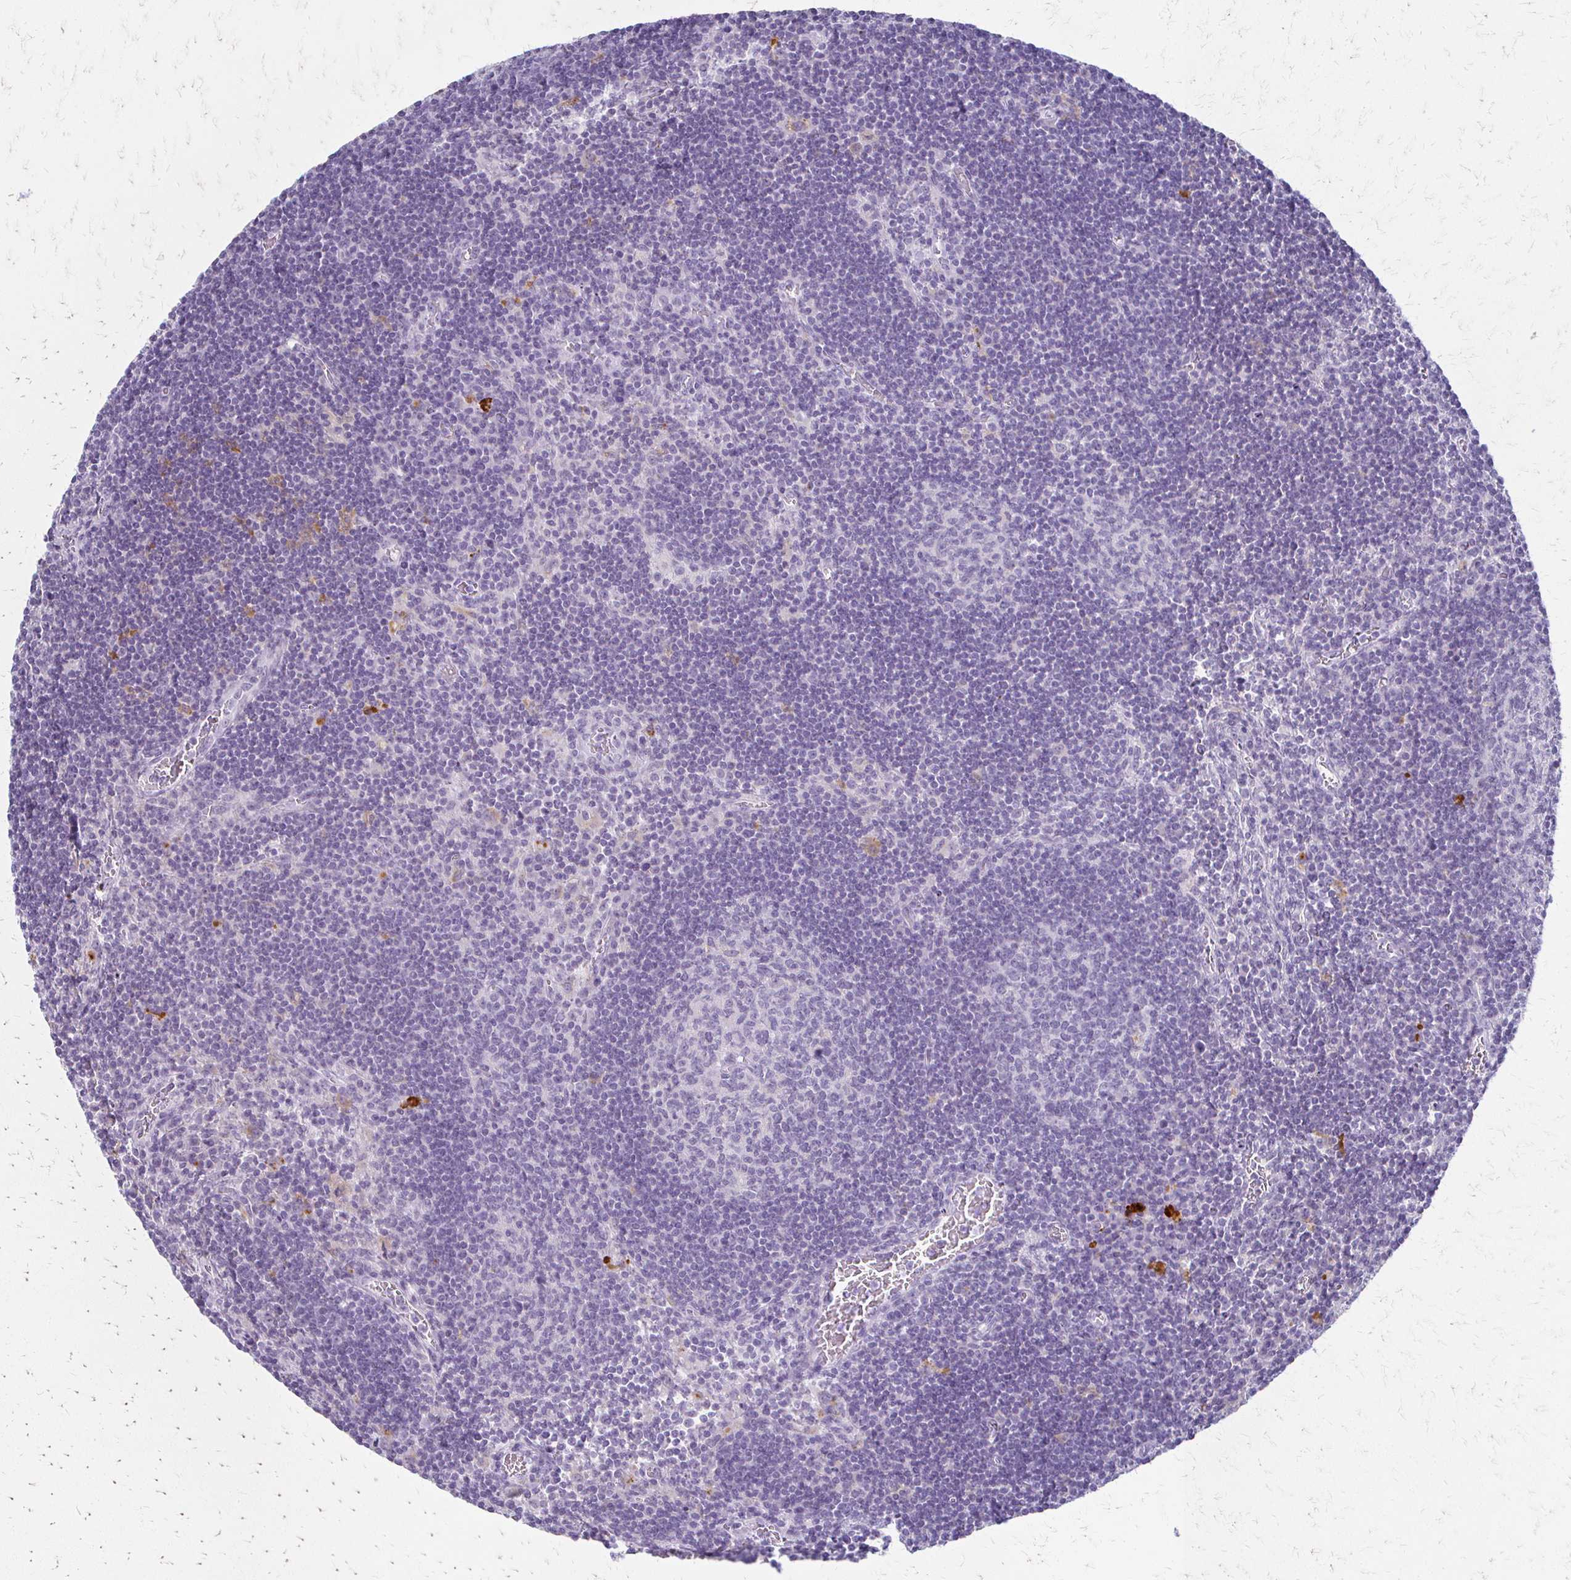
{"staining": {"intensity": "negative", "quantity": "none", "location": "none"}, "tissue": "lymph node", "cell_type": "Germinal center cells", "image_type": "normal", "snomed": [{"axis": "morphology", "description": "Normal tissue, NOS"}, {"axis": "topography", "description": "Lymph node"}], "caption": "Immunohistochemistry histopathology image of benign lymph node: lymph node stained with DAB exhibits no significant protein positivity in germinal center cells.", "gene": "ACP5", "patient": {"sex": "male", "age": 67}}